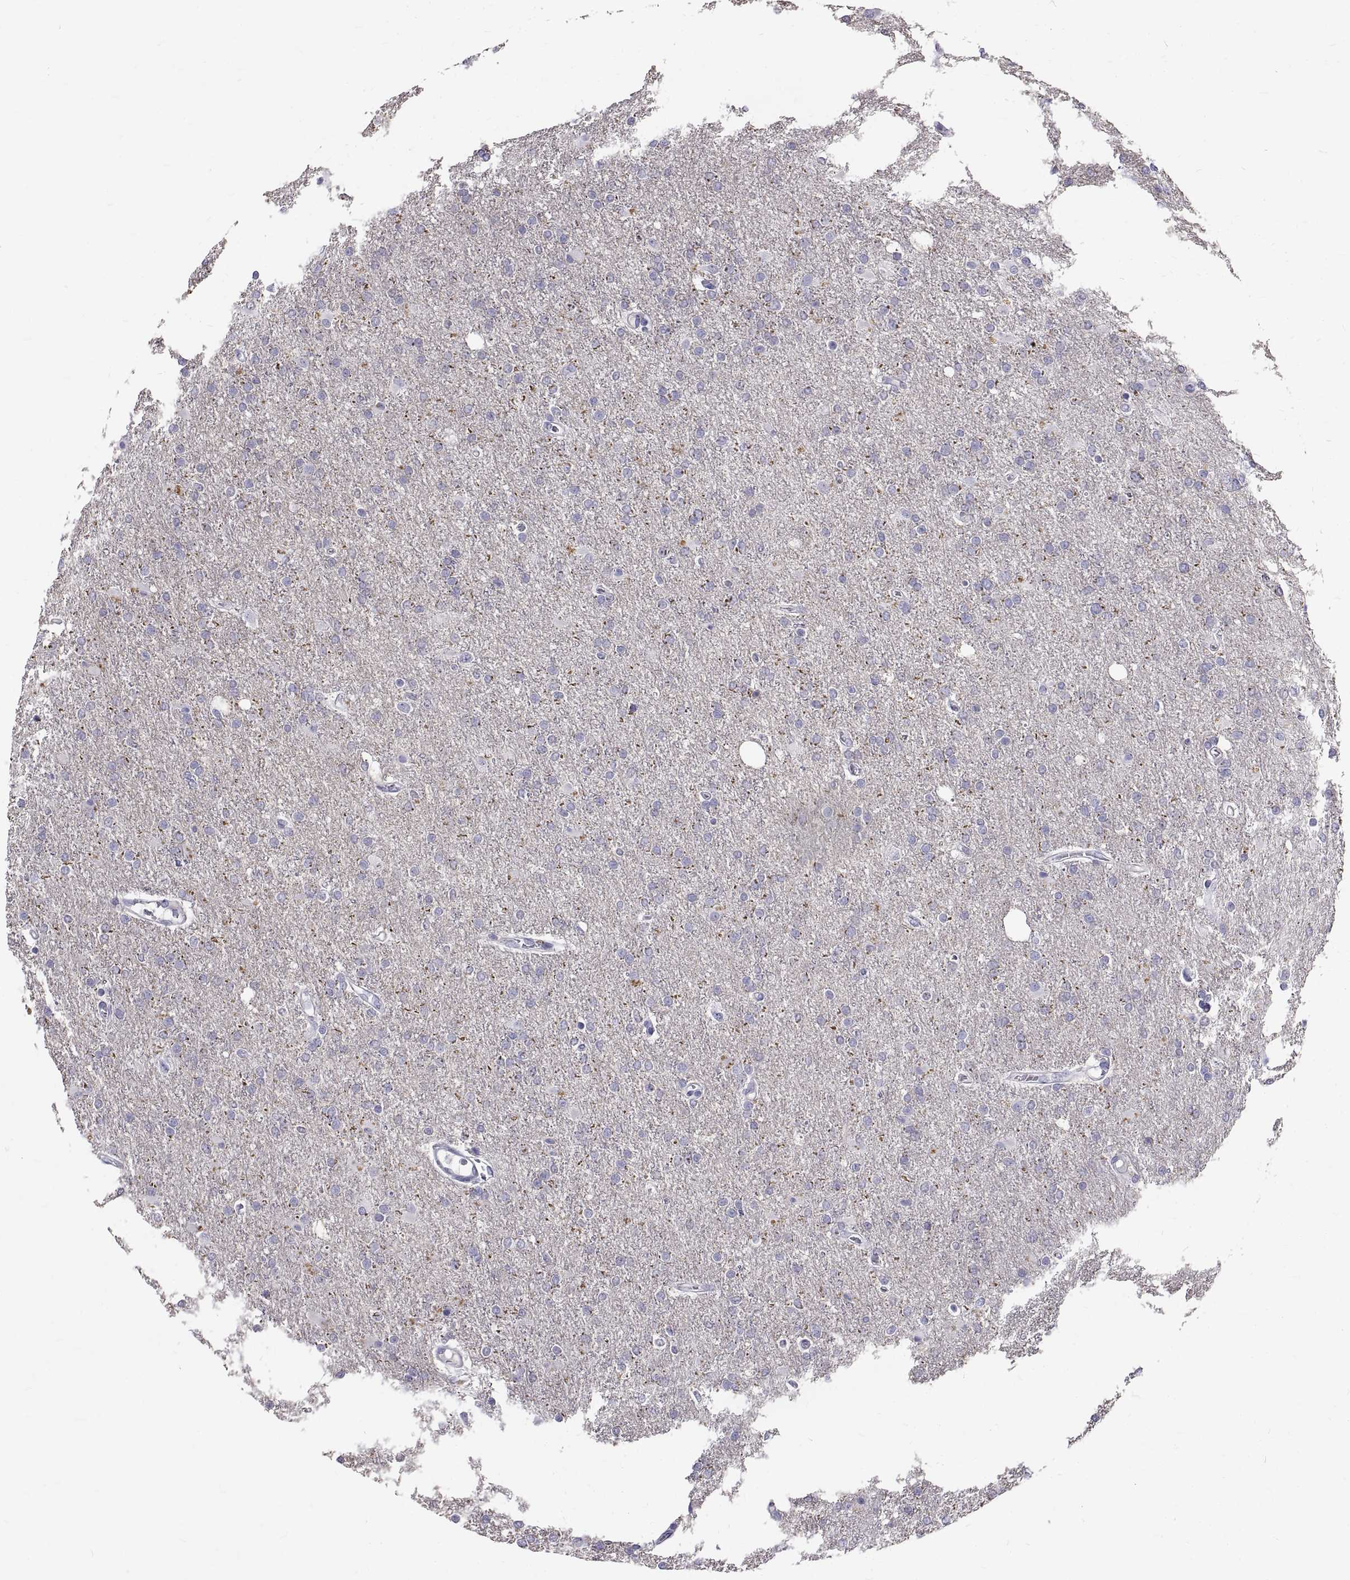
{"staining": {"intensity": "negative", "quantity": "none", "location": "none"}, "tissue": "glioma", "cell_type": "Tumor cells", "image_type": "cancer", "snomed": [{"axis": "morphology", "description": "Glioma, malignant, High grade"}, {"axis": "topography", "description": "Cerebral cortex"}], "caption": "Immunohistochemistry of glioma exhibits no expression in tumor cells.", "gene": "GNG12", "patient": {"sex": "male", "age": 70}}